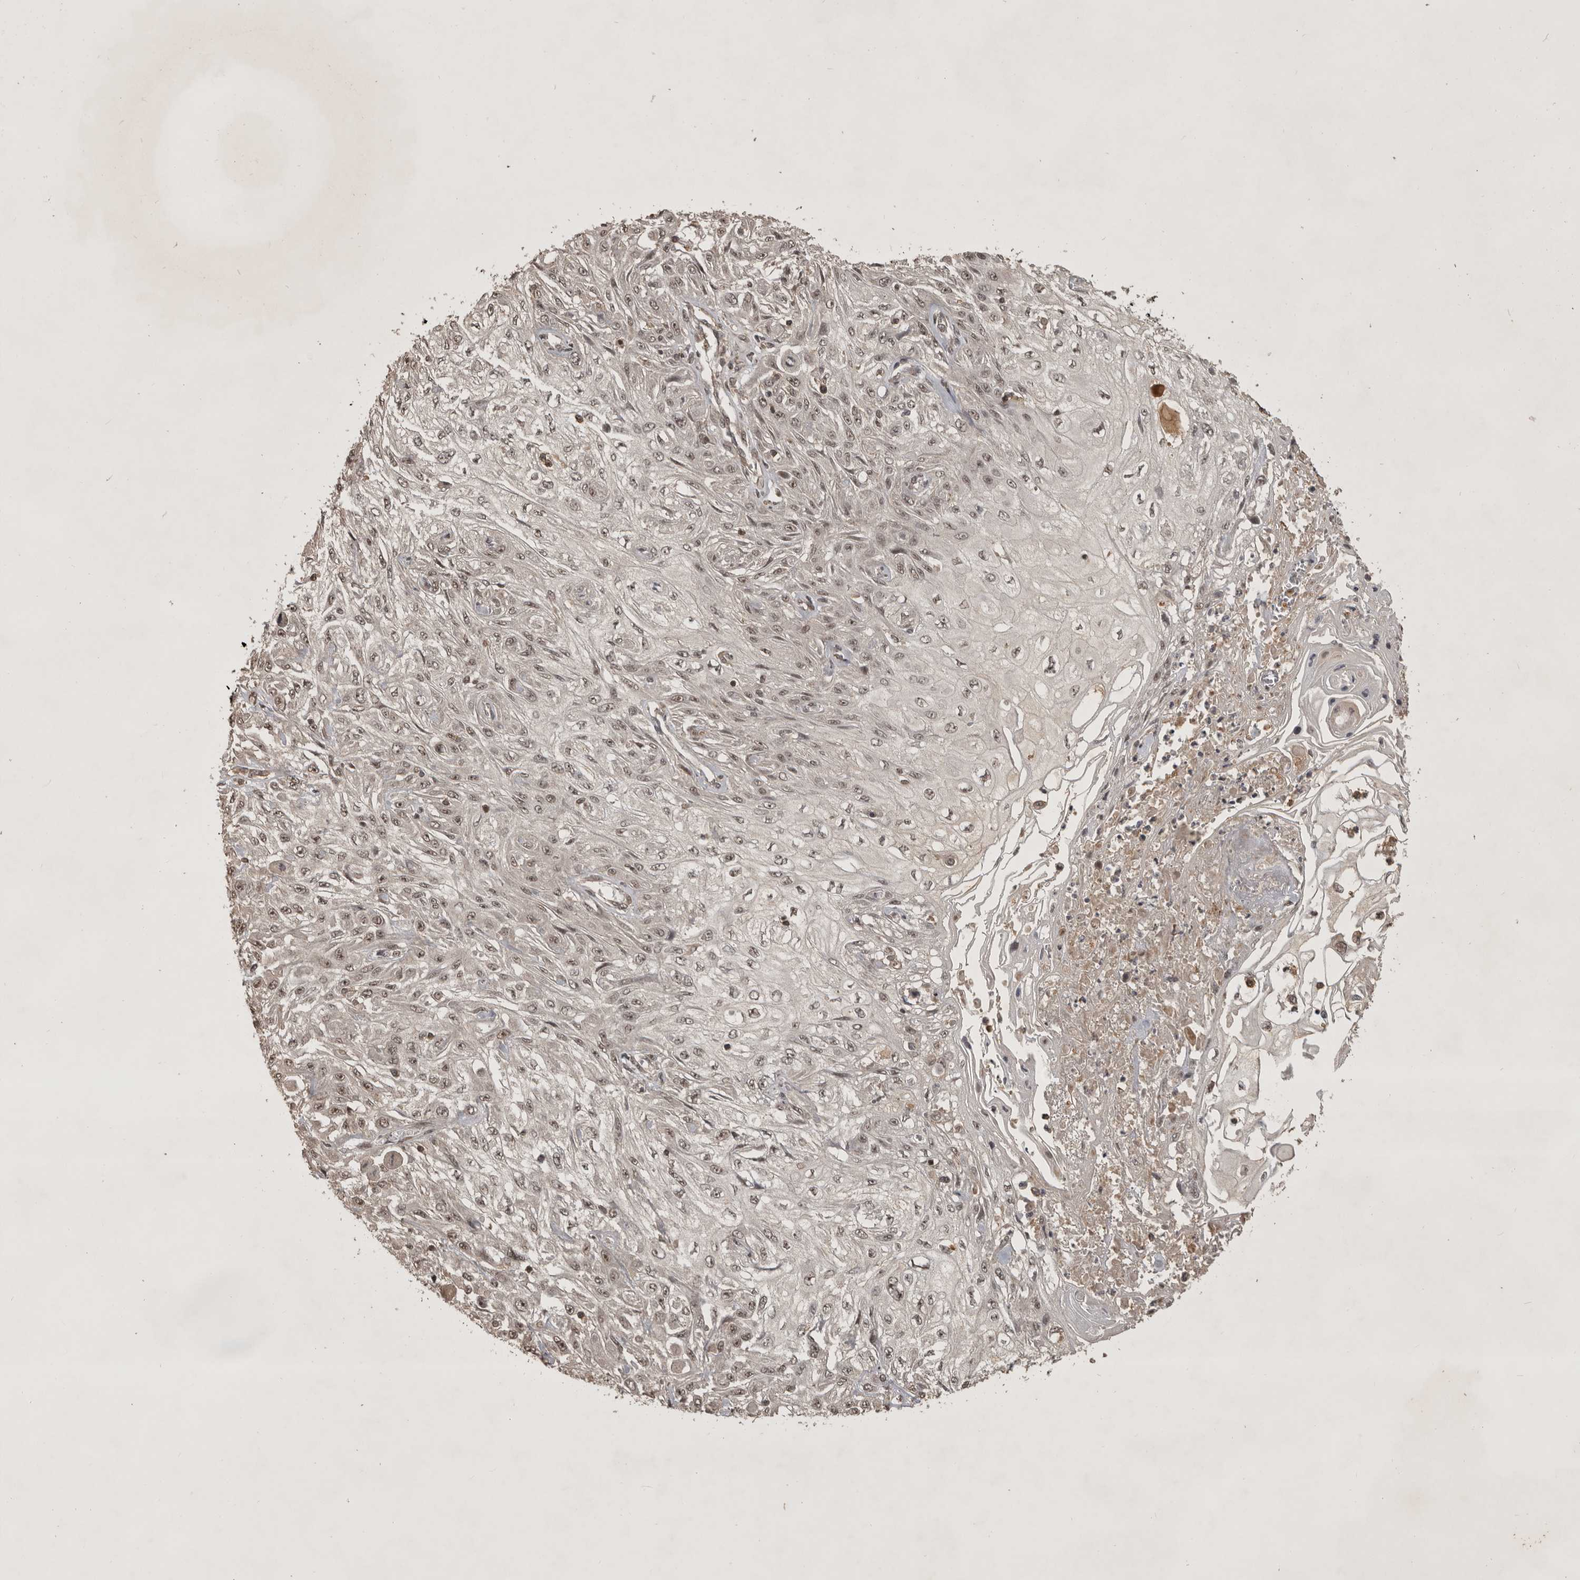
{"staining": {"intensity": "weak", "quantity": ">75%", "location": "nuclear"}, "tissue": "skin cancer", "cell_type": "Tumor cells", "image_type": "cancer", "snomed": [{"axis": "morphology", "description": "Squamous cell carcinoma, NOS"}, {"axis": "morphology", "description": "Squamous cell carcinoma, metastatic, NOS"}, {"axis": "topography", "description": "Skin"}, {"axis": "topography", "description": "Lymph node"}], "caption": "Skin metastatic squamous cell carcinoma stained with IHC exhibits weak nuclear expression in approximately >75% of tumor cells. (DAB (3,3'-diaminobenzidine) = brown stain, brightfield microscopy at high magnification).", "gene": "CBLL1", "patient": {"sex": "male", "age": 75}}